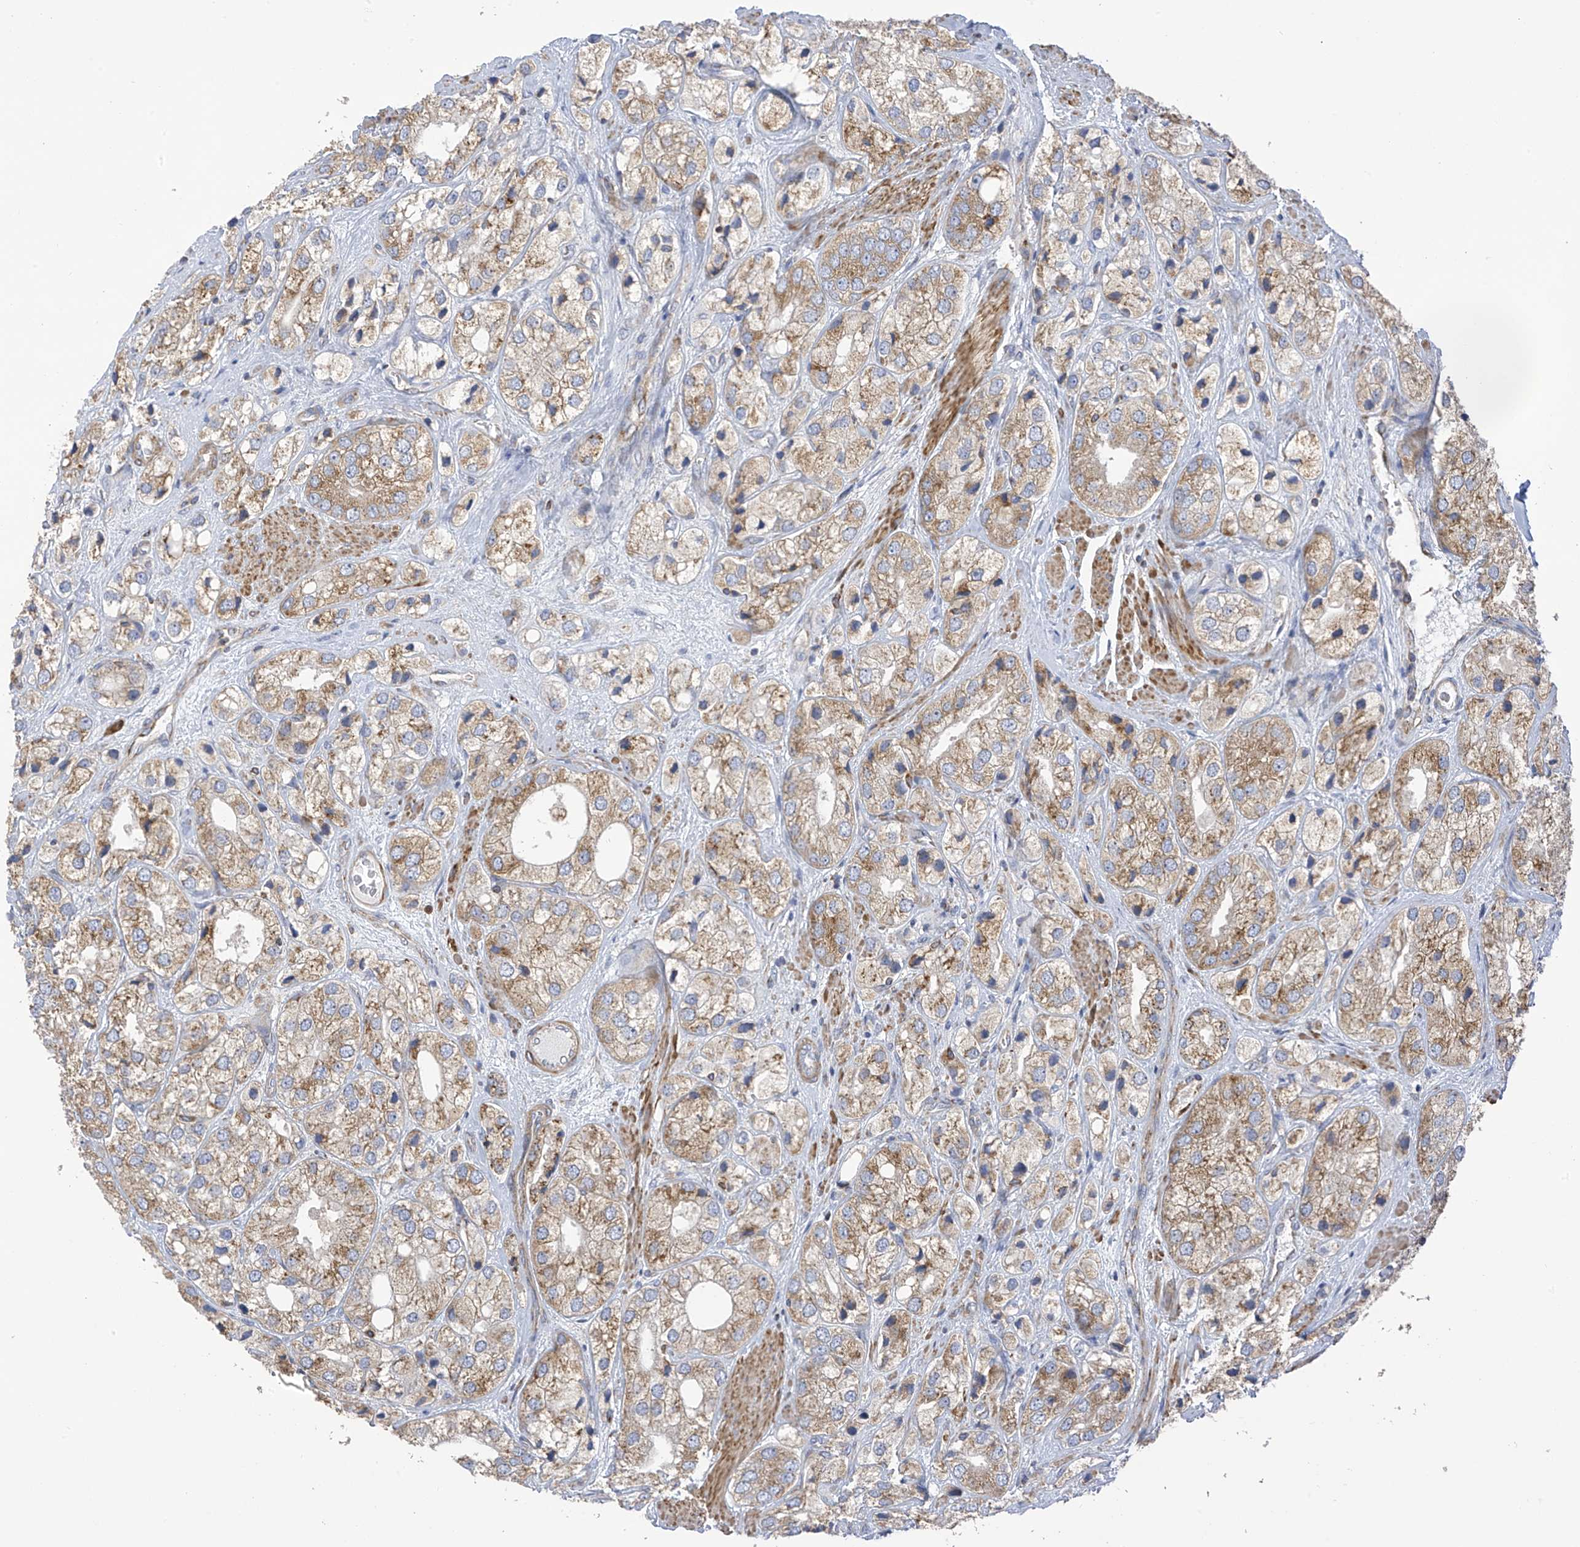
{"staining": {"intensity": "moderate", "quantity": ">75%", "location": "cytoplasmic/membranous"}, "tissue": "prostate cancer", "cell_type": "Tumor cells", "image_type": "cancer", "snomed": [{"axis": "morphology", "description": "Adenocarcinoma, High grade"}, {"axis": "topography", "description": "Prostate"}], "caption": "DAB immunohistochemical staining of prostate cancer reveals moderate cytoplasmic/membranous protein positivity in approximately >75% of tumor cells. (Stains: DAB in brown, nuclei in blue, Microscopy: brightfield microscopy at high magnification).", "gene": "ITM2B", "patient": {"sex": "male", "age": 50}}